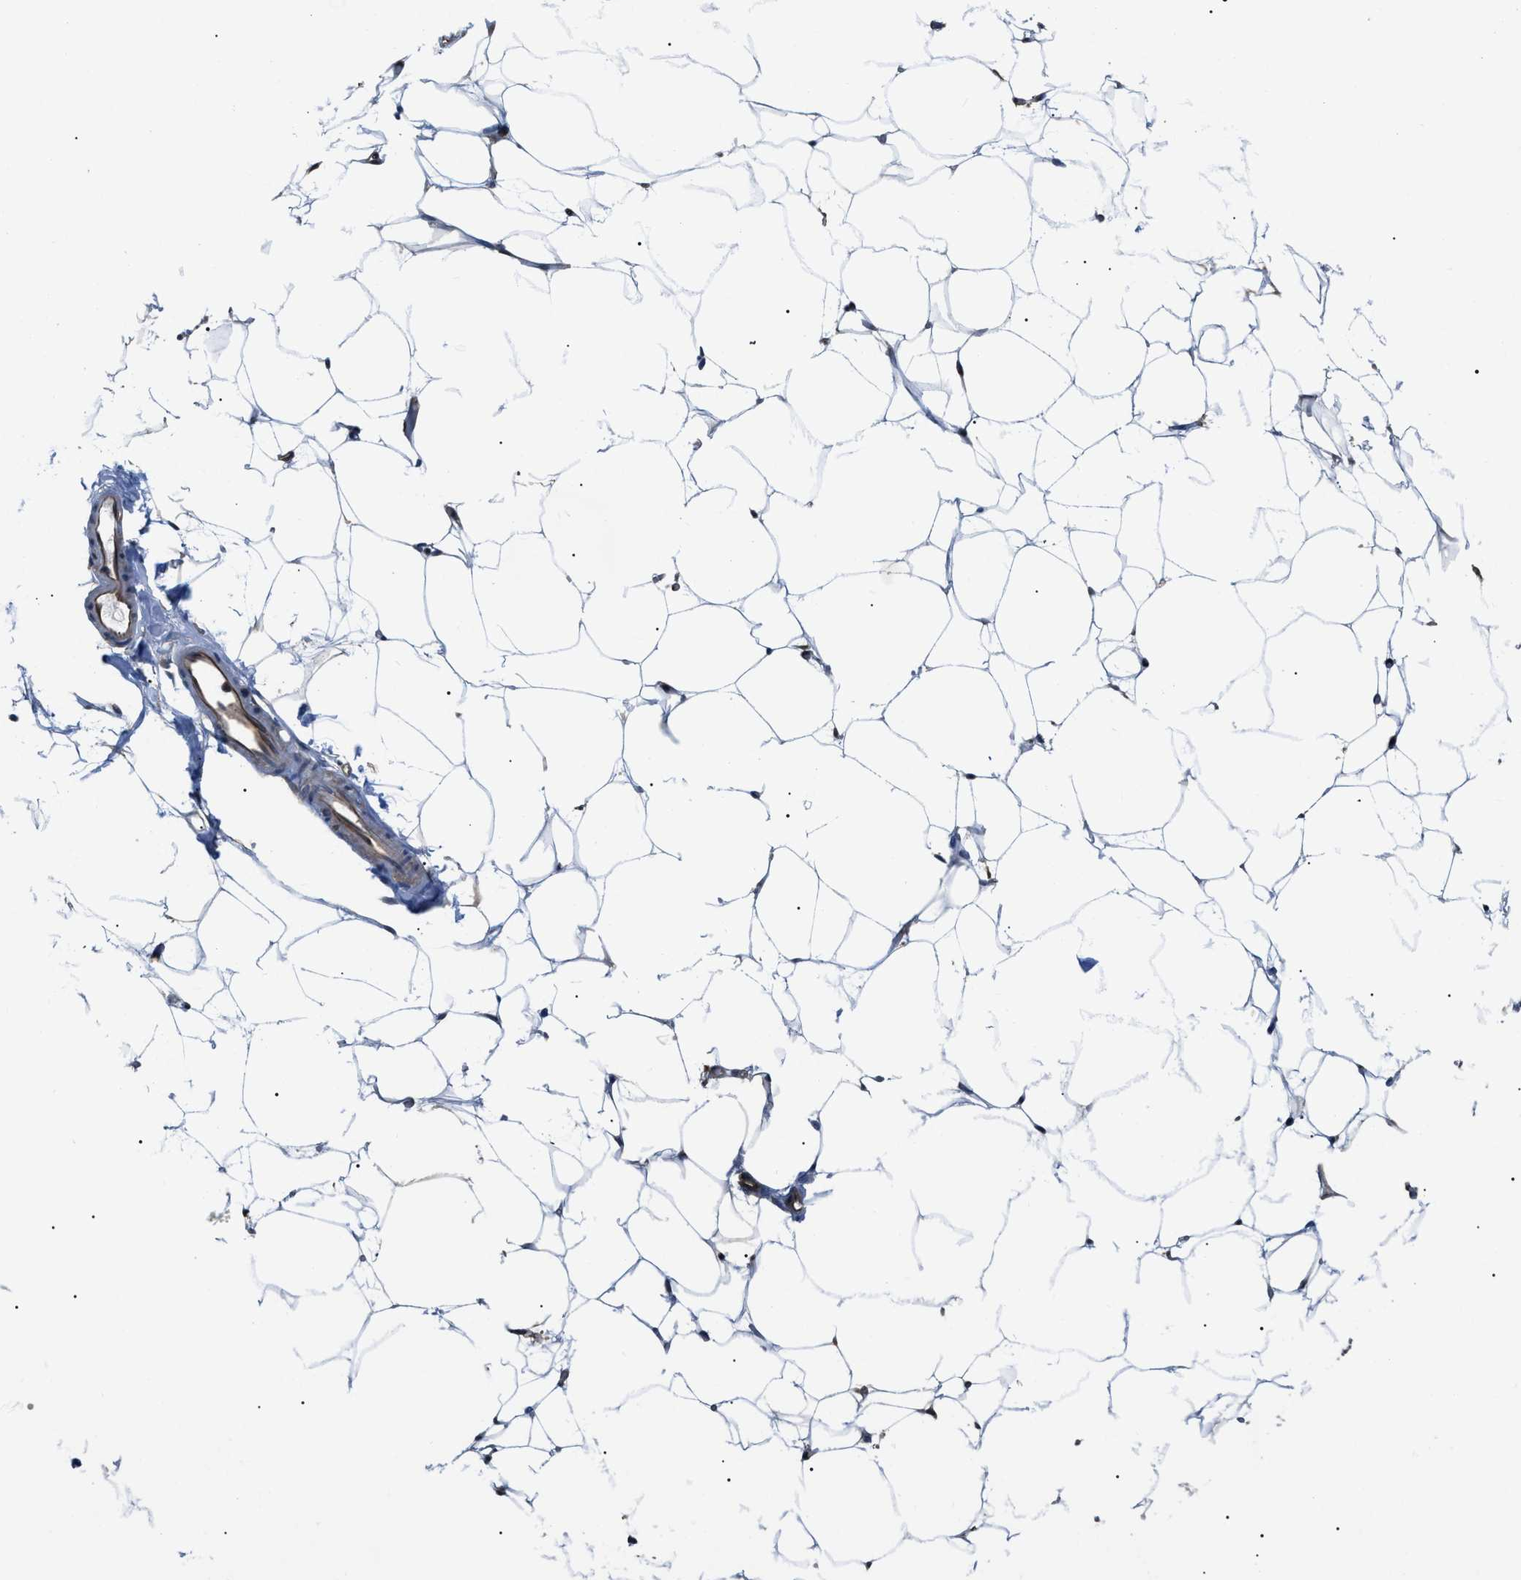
{"staining": {"intensity": "weak", "quantity": ">75%", "location": "cytoplasmic/membranous"}, "tissue": "adipose tissue", "cell_type": "Adipocytes", "image_type": "normal", "snomed": [{"axis": "morphology", "description": "Normal tissue, NOS"}, {"axis": "topography", "description": "Breast"}, {"axis": "topography", "description": "Soft tissue"}], "caption": "Protein expression analysis of normal human adipose tissue reveals weak cytoplasmic/membranous expression in approximately >75% of adipocytes. (Brightfield microscopy of DAB IHC at high magnification).", "gene": "PDCD5", "patient": {"sex": "female", "age": 75}}